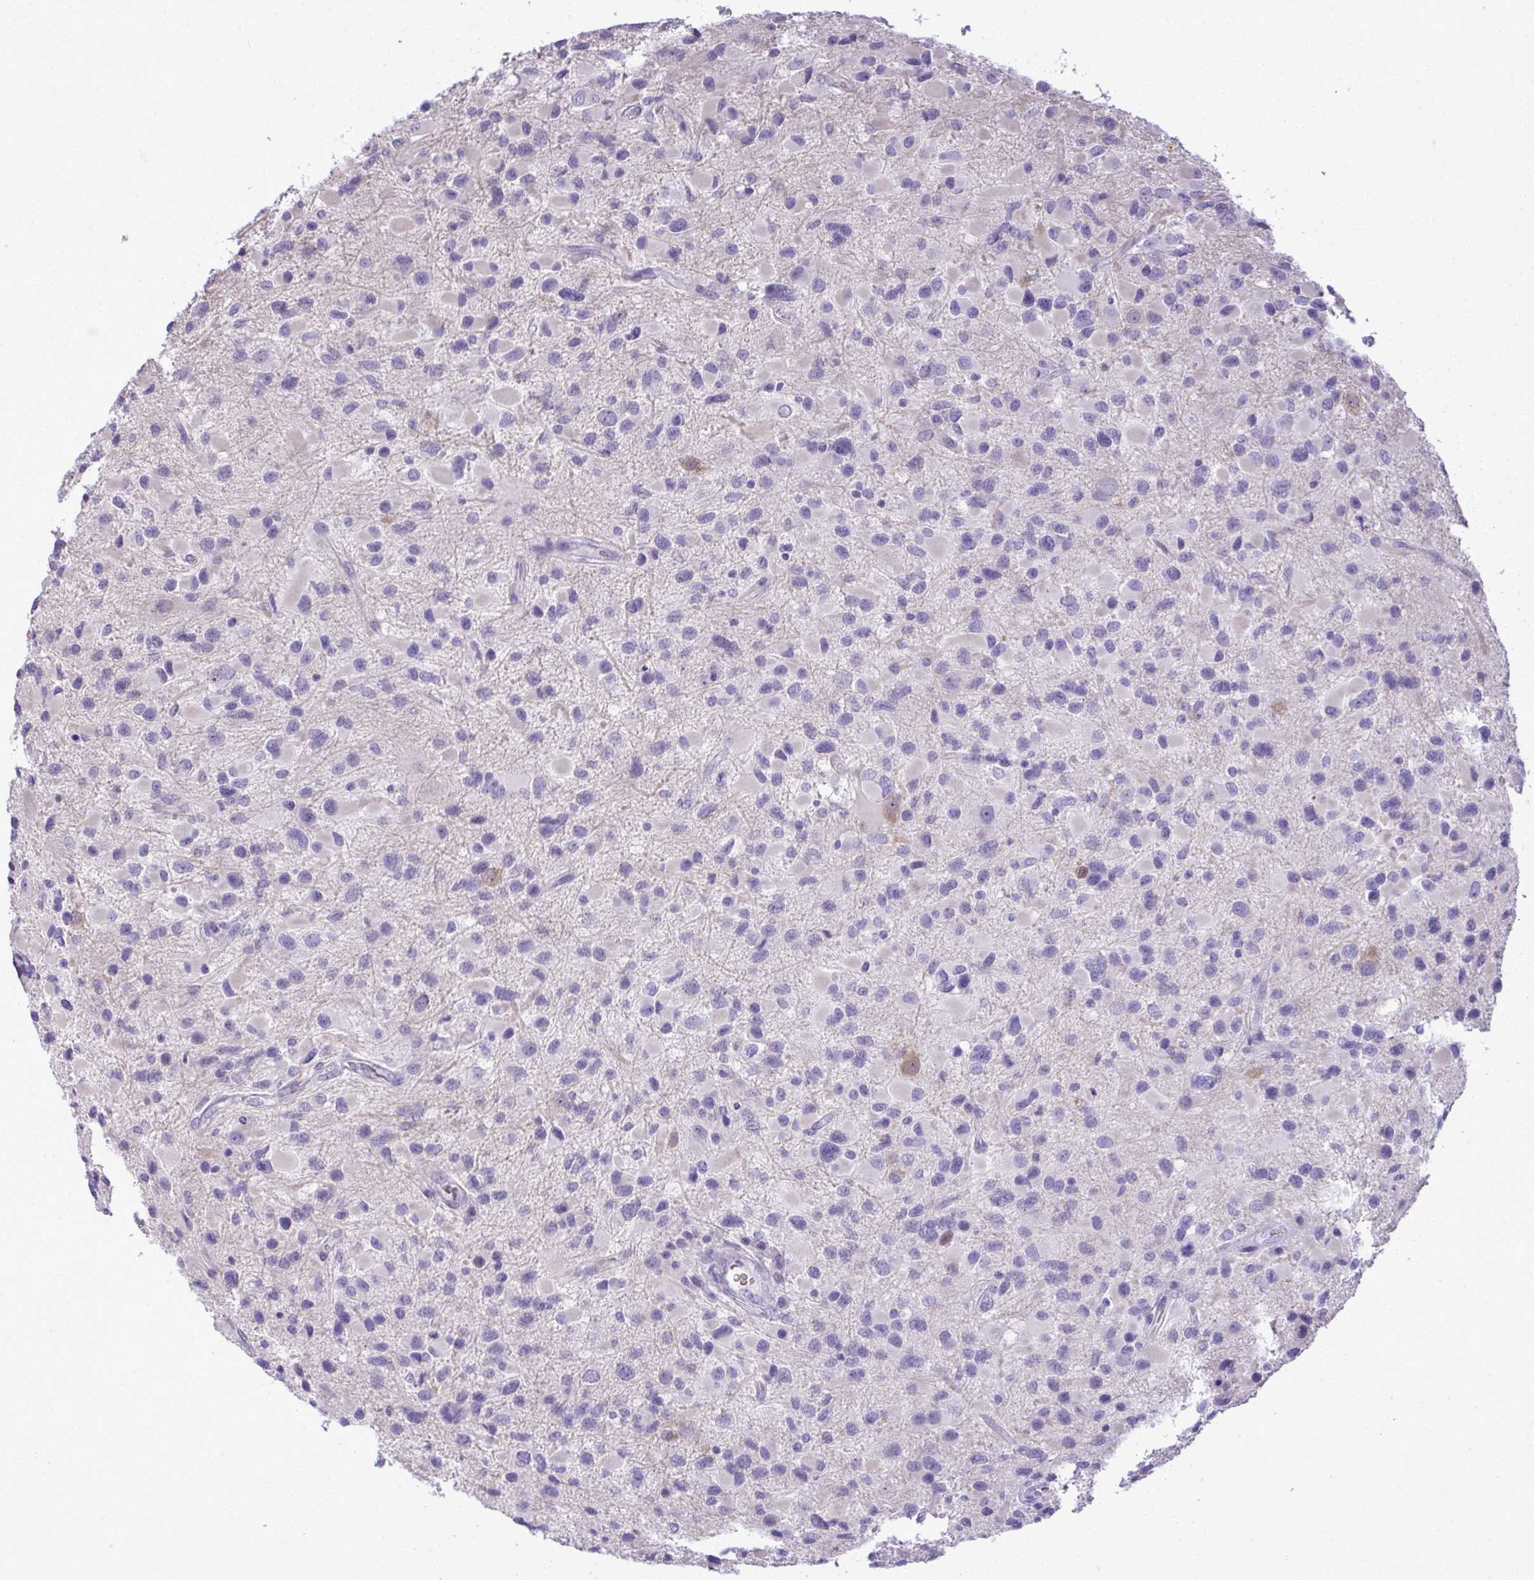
{"staining": {"intensity": "negative", "quantity": "none", "location": "none"}, "tissue": "glioma", "cell_type": "Tumor cells", "image_type": "cancer", "snomed": [{"axis": "morphology", "description": "Glioma, malignant, Low grade"}, {"axis": "topography", "description": "Brain"}], "caption": "Immunohistochemistry (IHC) micrograph of neoplastic tissue: malignant glioma (low-grade) stained with DAB demonstrates no significant protein expression in tumor cells.", "gene": "PITPNM3", "patient": {"sex": "female", "age": 32}}